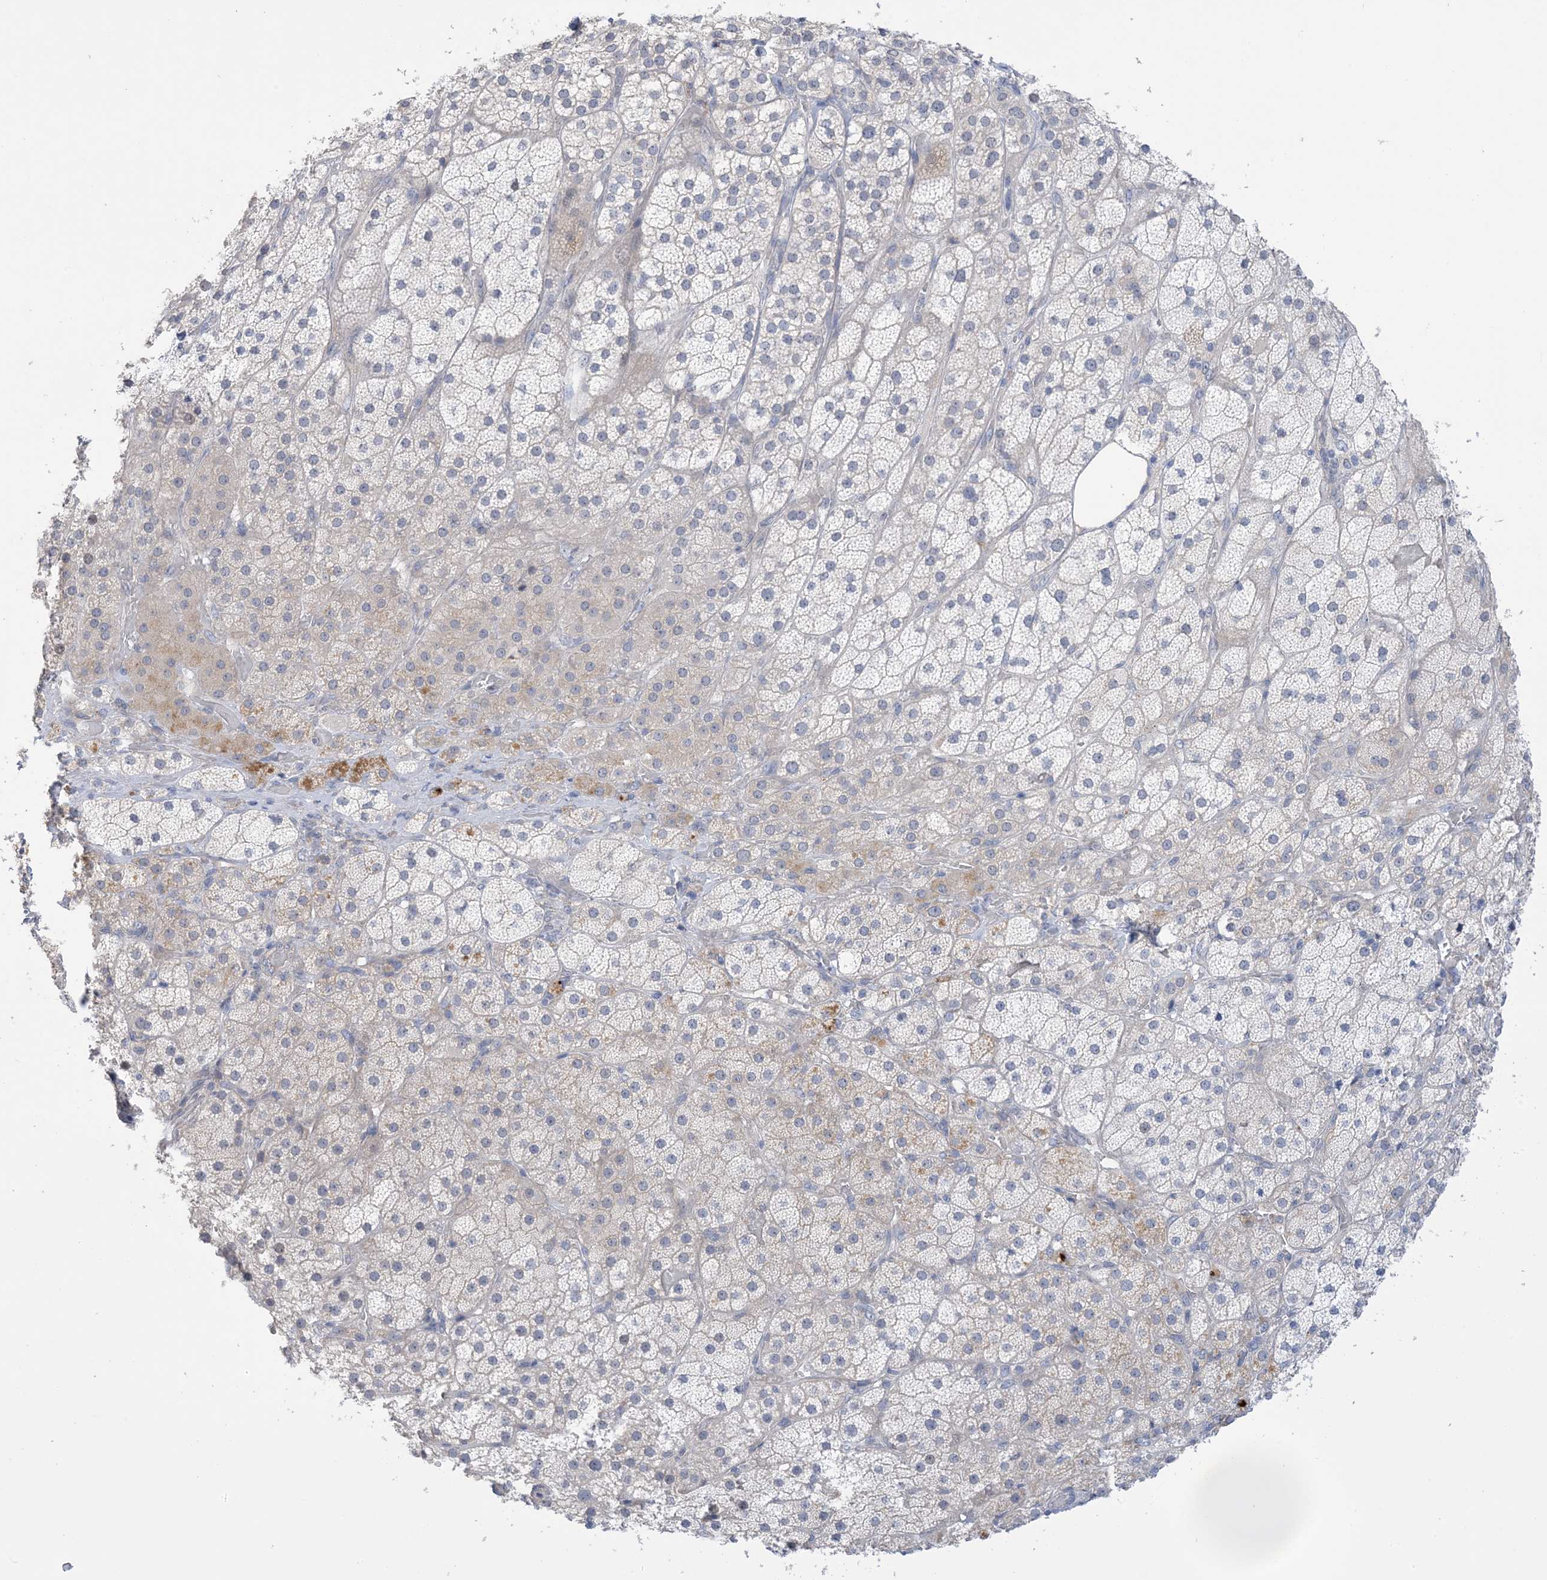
{"staining": {"intensity": "negative", "quantity": "none", "location": "none"}, "tissue": "adrenal gland", "cell_type": "Glandular cells", "image_type": "normal", "snomed": [{"axis": "morphology", "description": "Normal tissue, NOS"}, {"axis": "topography", "description": "Adrenal gland"}], "caption": "Protein analysis of unremarkable adrenal gland shows no significant positivity in glandular cells.", "gene": "TTYH1", "patient": {"sex": "male", "age": 57}}